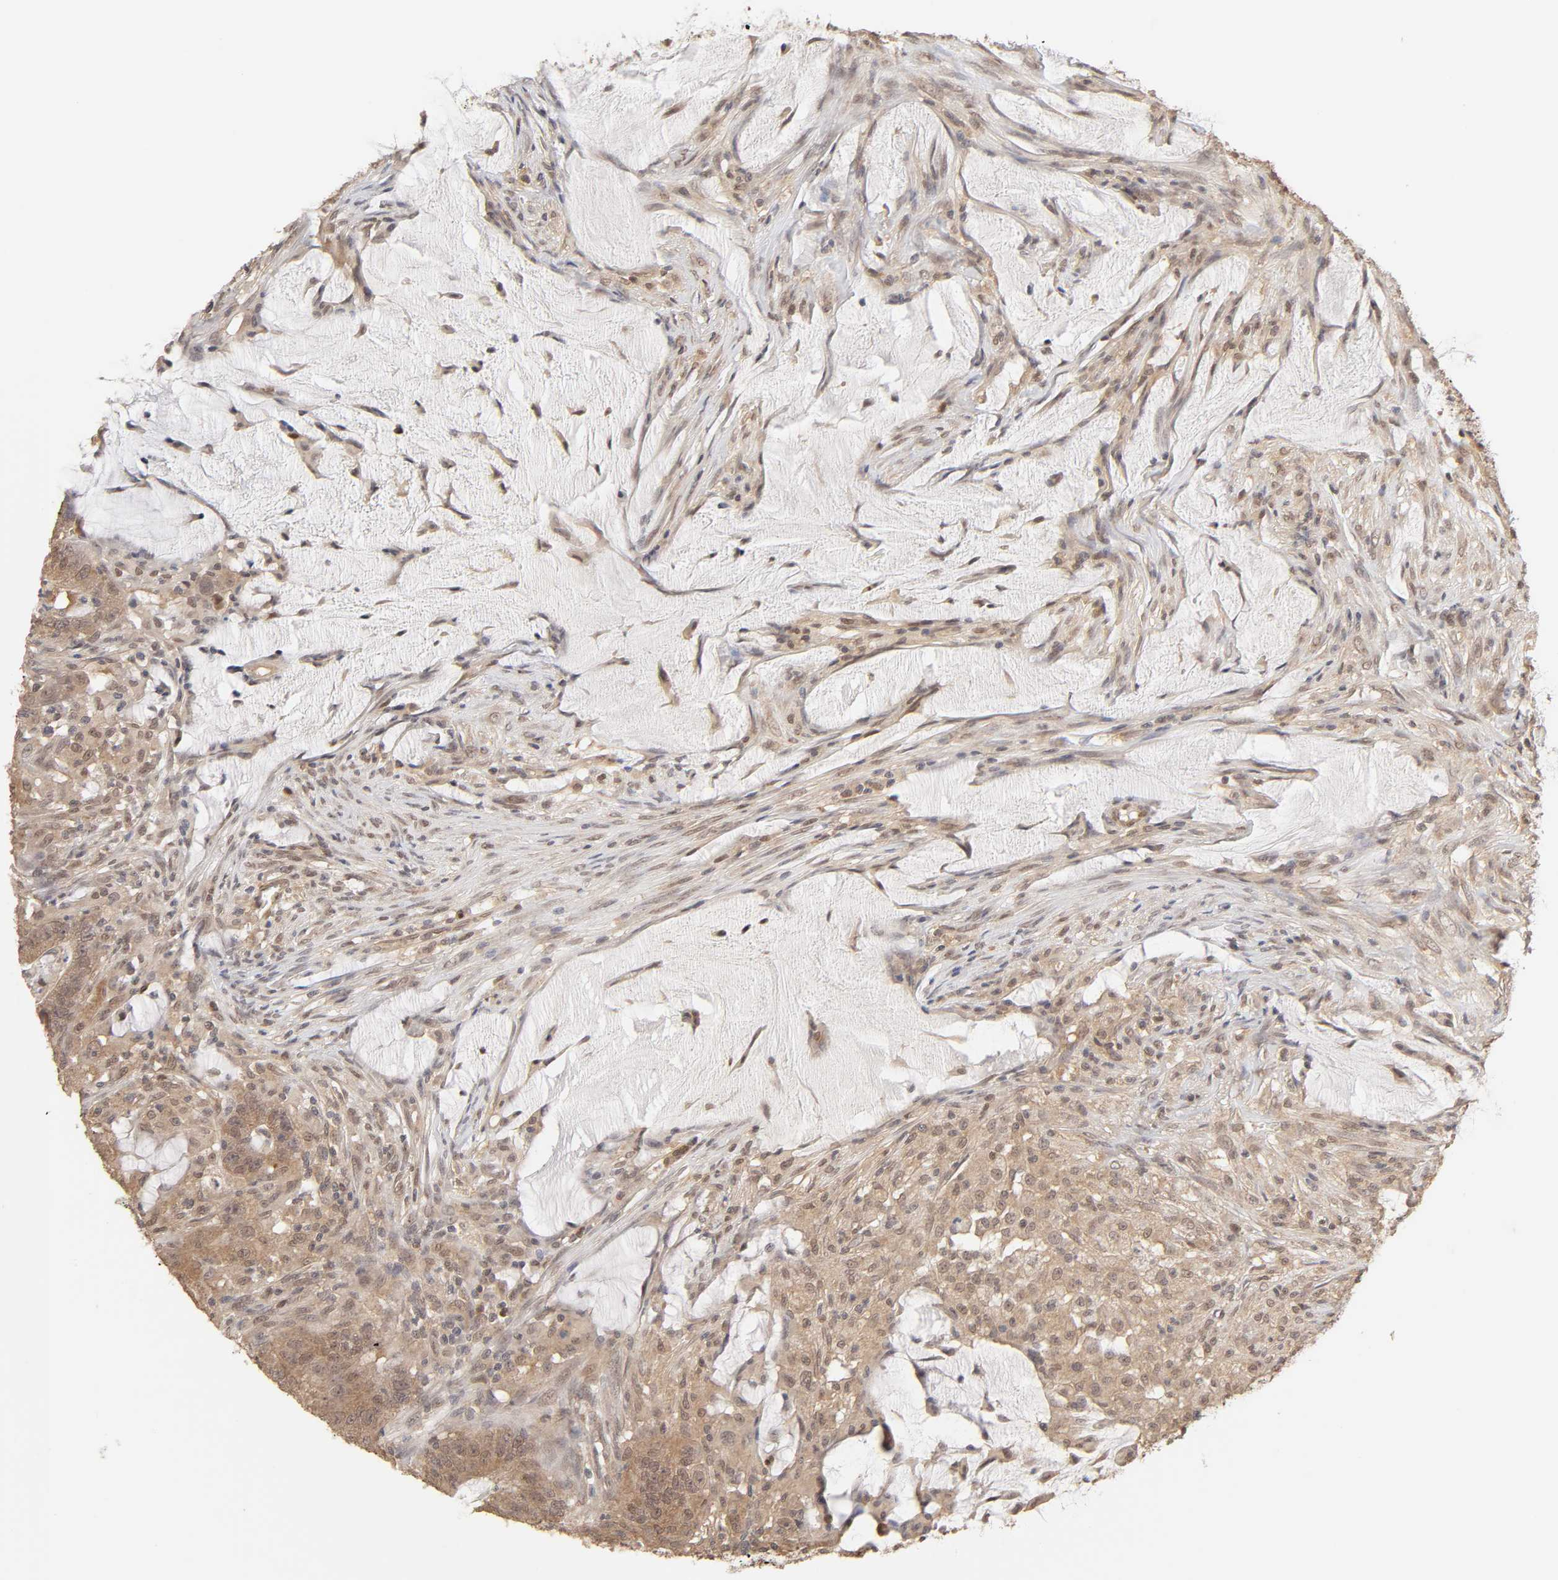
{"staining": {"intensity": "moderate", "quantity": ">75%", "location": "cytoplasmic/membranous"}, "tissue": "colorectal cancer", "cell_type": "Tumor cells", "image_type": "cancer", "snomed": [{"axis": "morphology", "description": "Adenocarcinoma, NOS"}, {"axis": "topography", "description": "Colon"}], "caption": "The immunohistochemical stain highlights moderate cytoplasmic/membranous positivity in tumor cells of adenocarcinoma (colorectal) tissue.", "gene": "MAPK1", "patient": {"sex": "male", "age": 45}}